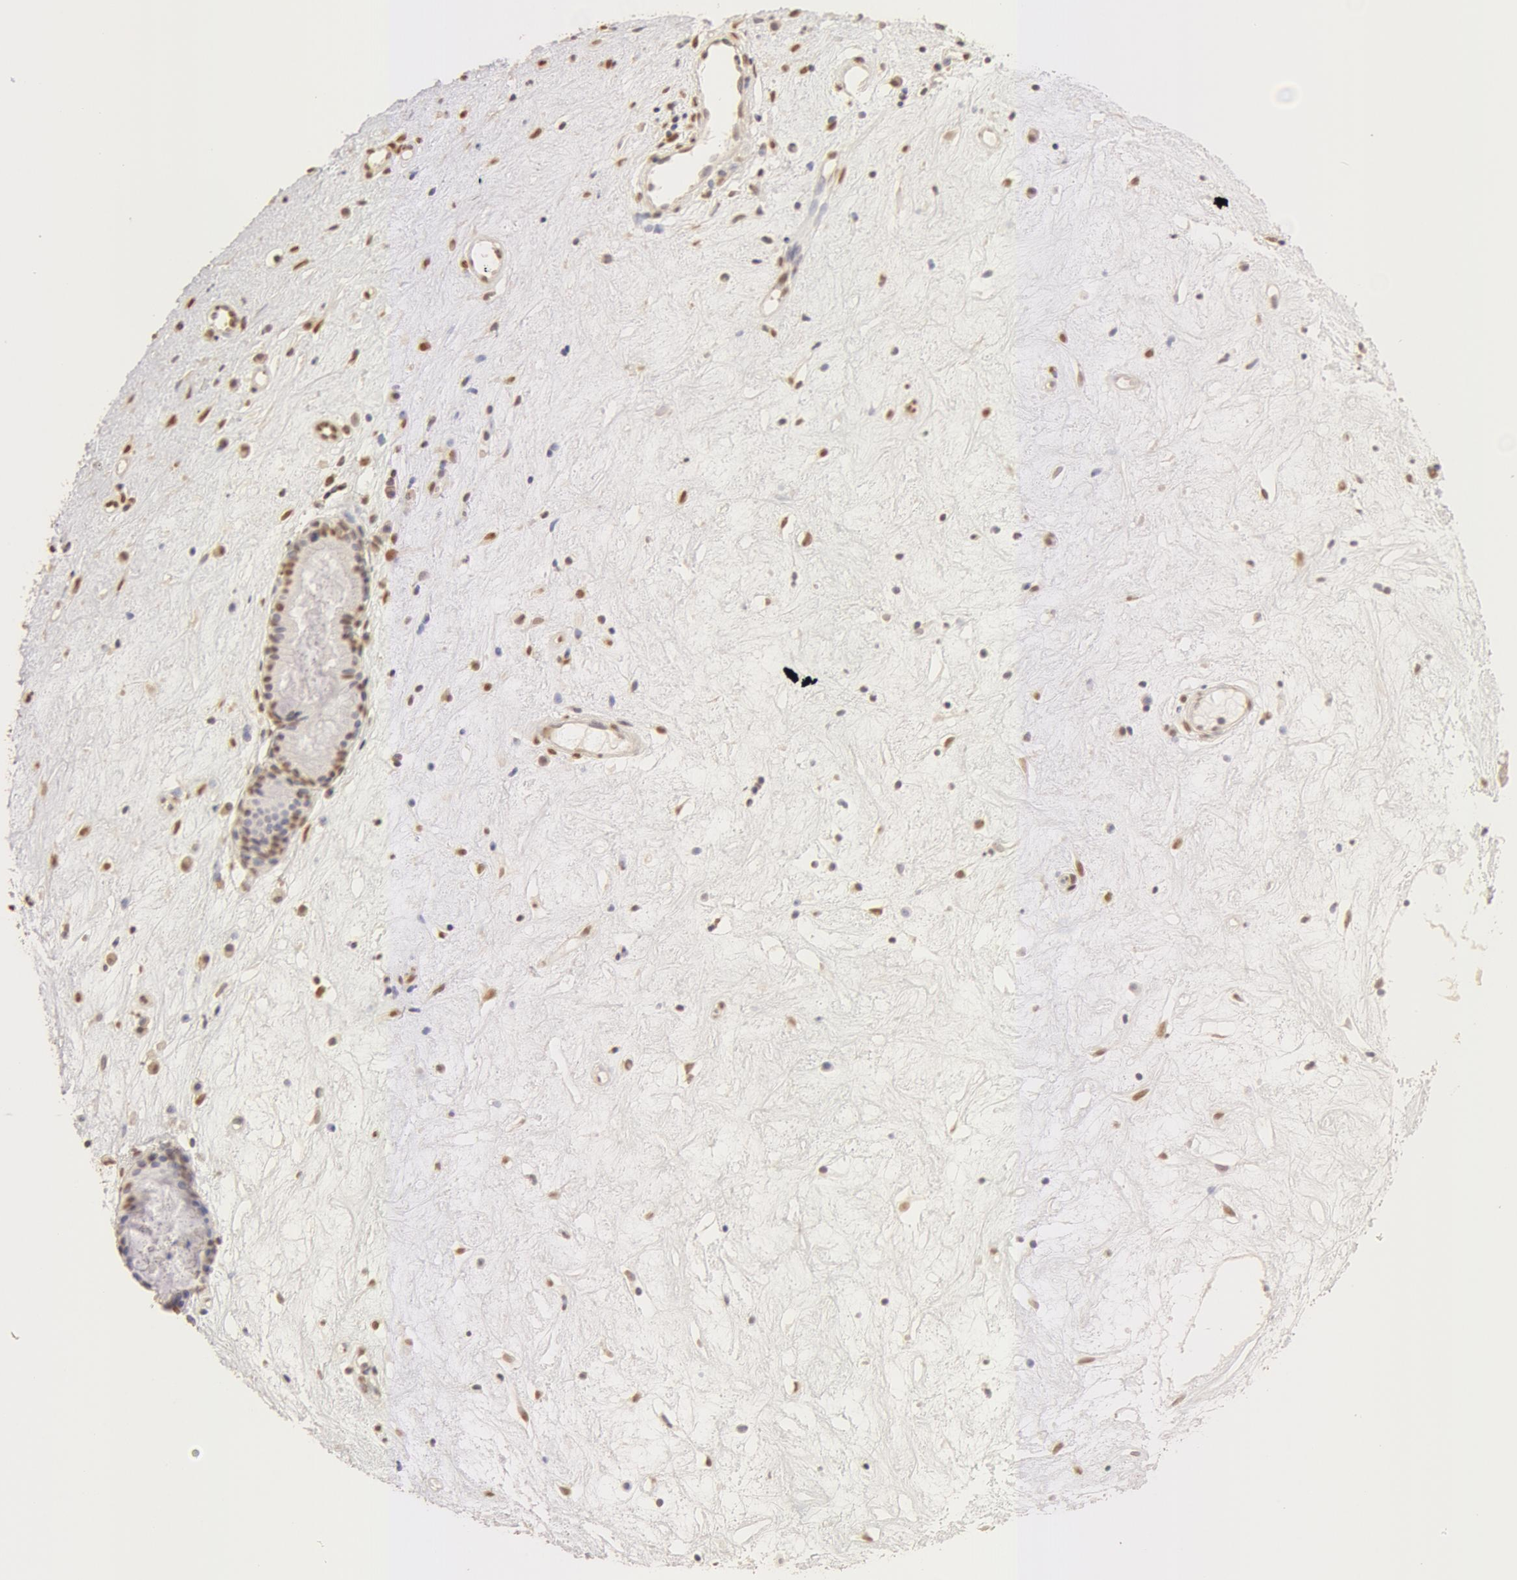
{"staining": {"intensity": "moderate", "quantity": ">75%", "location": "nuclear"}, "tissue": "nasopharynx", "cell_type": "Respiratory epithelial cells", "image_type": "normal", "snomed": [{"axis": "morphology", "description": "Normal tissue, NOS"}, {"axis": "topography", "description": "Nasopharynx"}], "caption": "DAB (3,3'-diaminobenzidine) immunohistochemical staining of unremarkable nasopharynx reveals moderate nuclear protein staining in approximately >75% of respiratory epithelial cells. (DAB = brown stain, brightfield microscopy at high magnification).", "gene": "SNRNP70", "patient": {"sex": "female", "age": 78}}